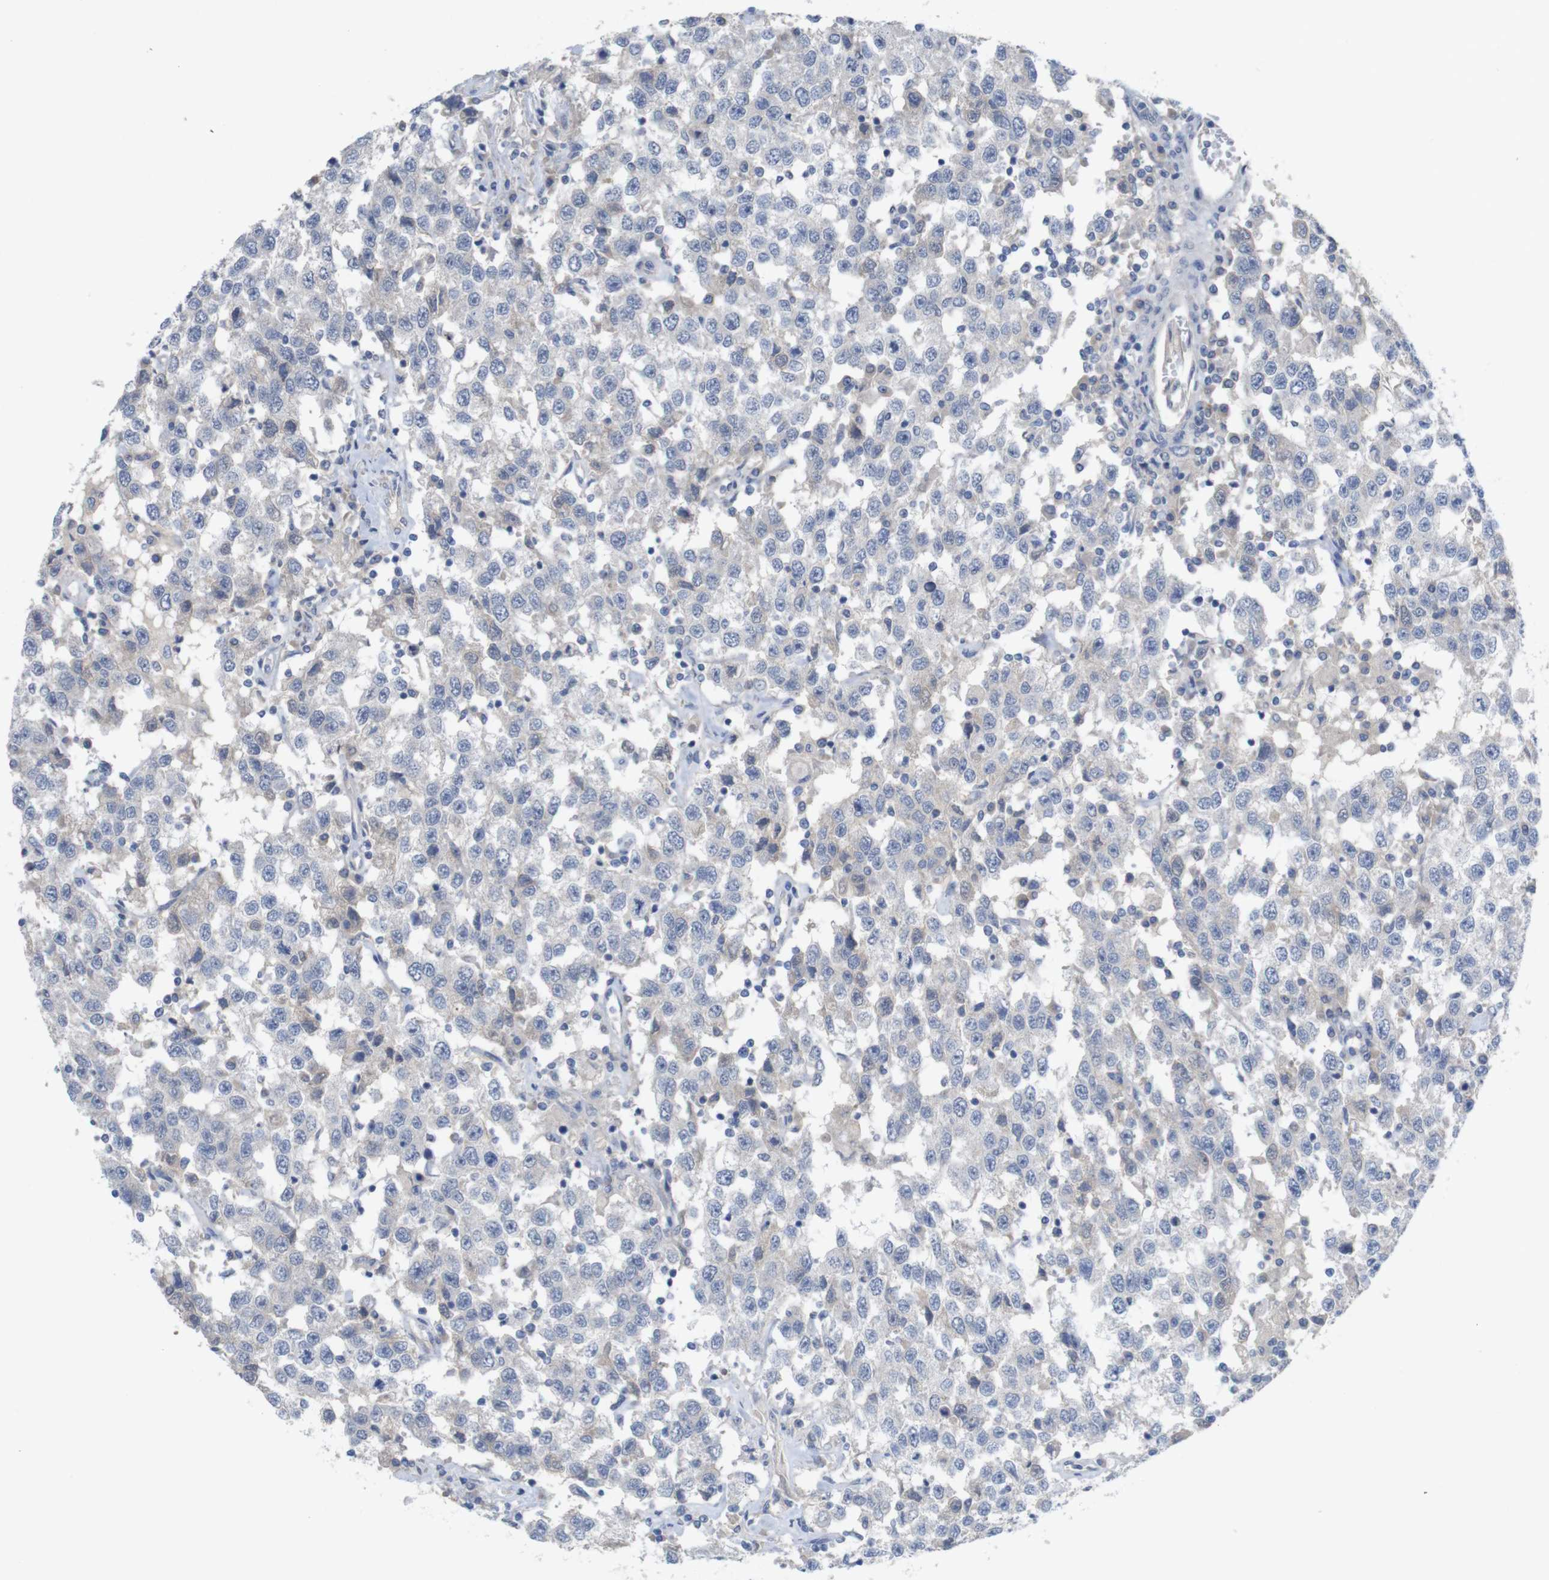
{"staining": {"intensity": "negative", "quantity": "none", "location": "none"}, "tissue": "testis cancer", "cell_type": "Tumor cells", "image_type": "cancer", "snomed": [{"axis": "morphology", "description": "Seminoma, NOS"}, {"axis": "topography", "description": "Testis"}], "caption": "Testis cancer stained for a protein using immunohistochemistry demonstrates no expression tumor cells.", "gene": "KIDINS220", "patient": {"sex": "male", "age": 41}}